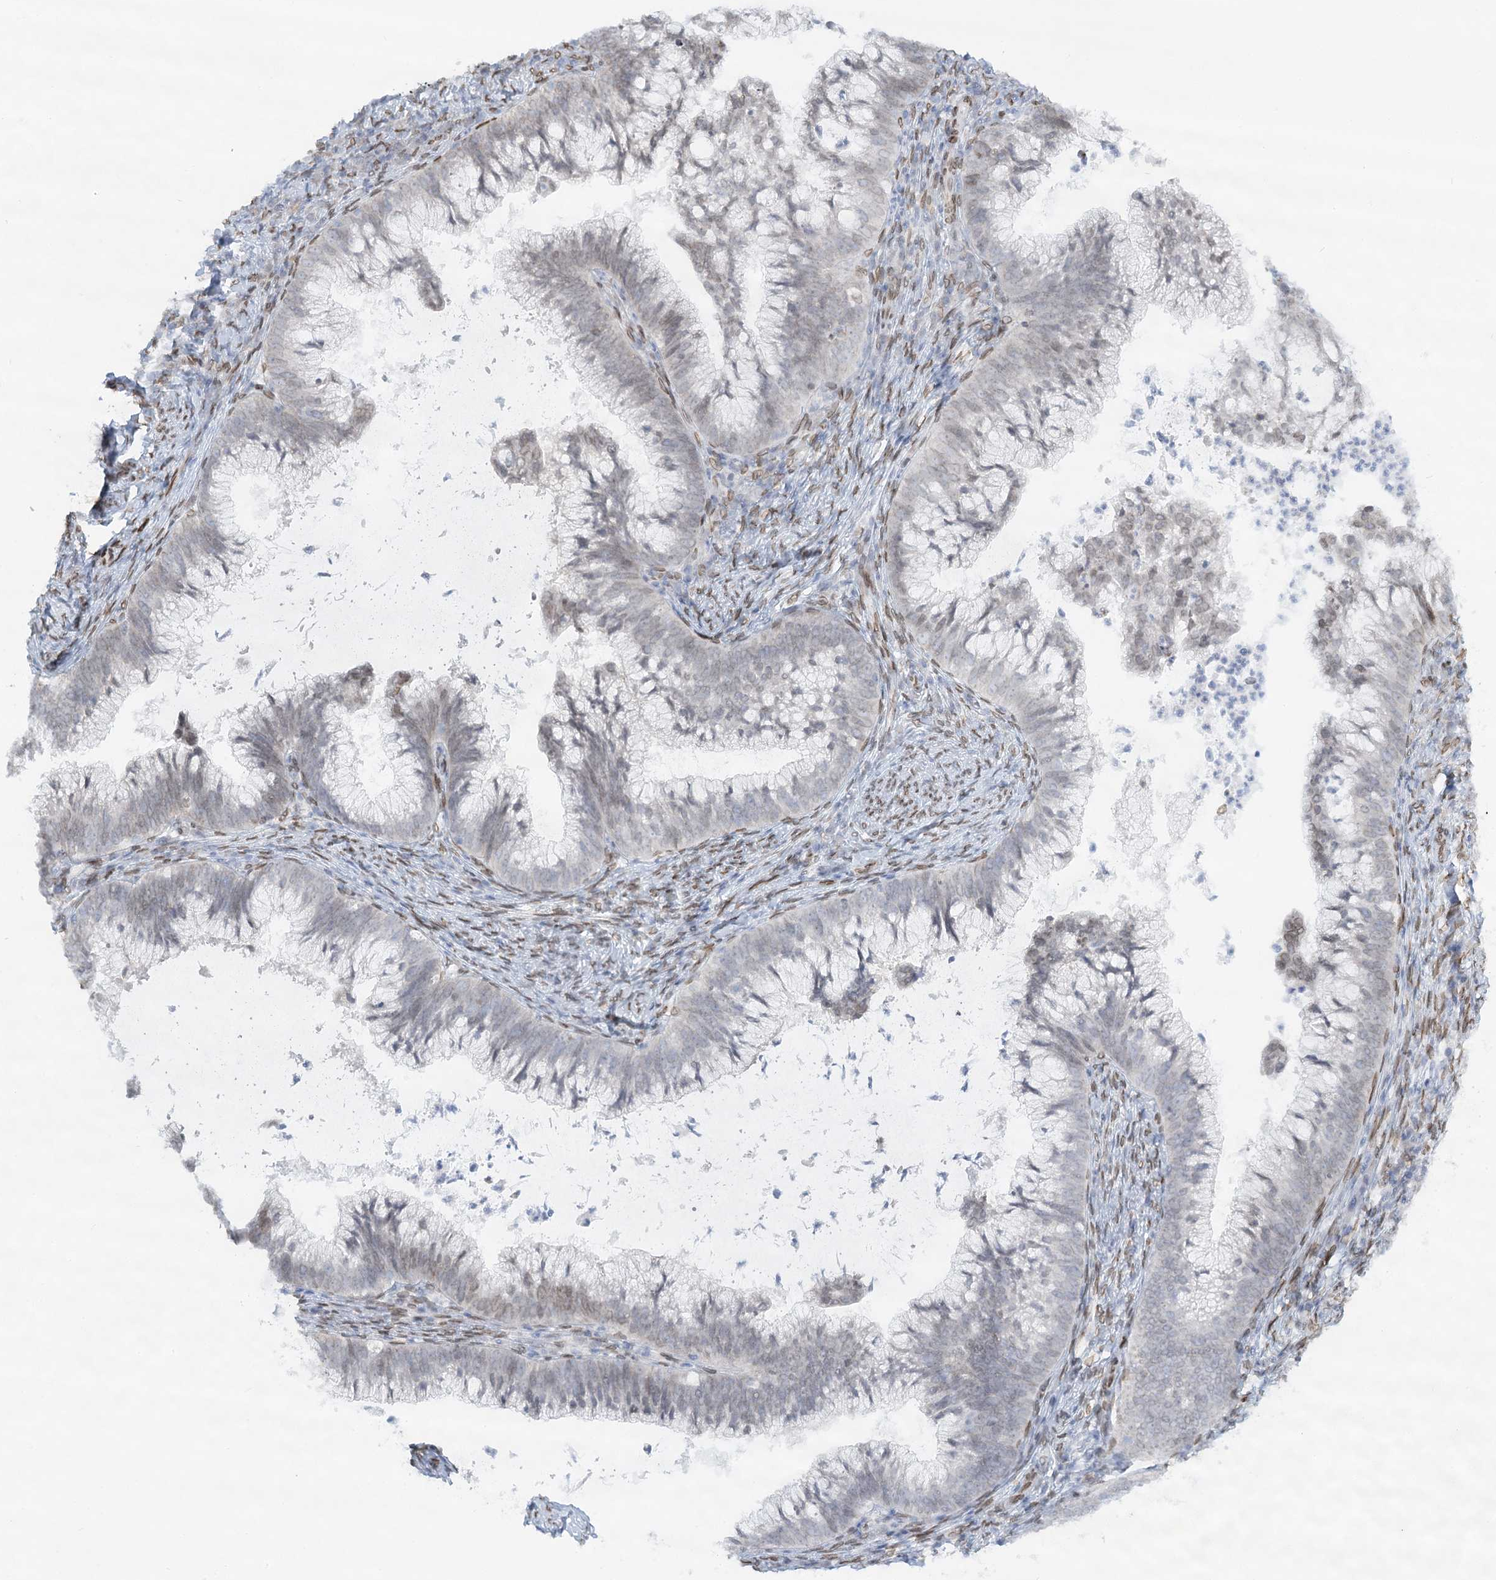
{"staining": {"intensity": "weak", "quantity": "<25%", "location": "nuclear"}, "tissue": "cervical cancer", "cell_type": "Tumor cells", "image_type": "cancer", "snomed": [{"axis": "morphology", "description": "Adenocarcinoma, NOS"}, {"axis": "topography", "description": "Cervix"}], "caption": "Immunohistochemistry of human cervical cancer (adenocarcinoma) exhibits no positivity in tumor cells.", "gene": "VWA5A", "patient": {"sex": "female", "age": 36}}